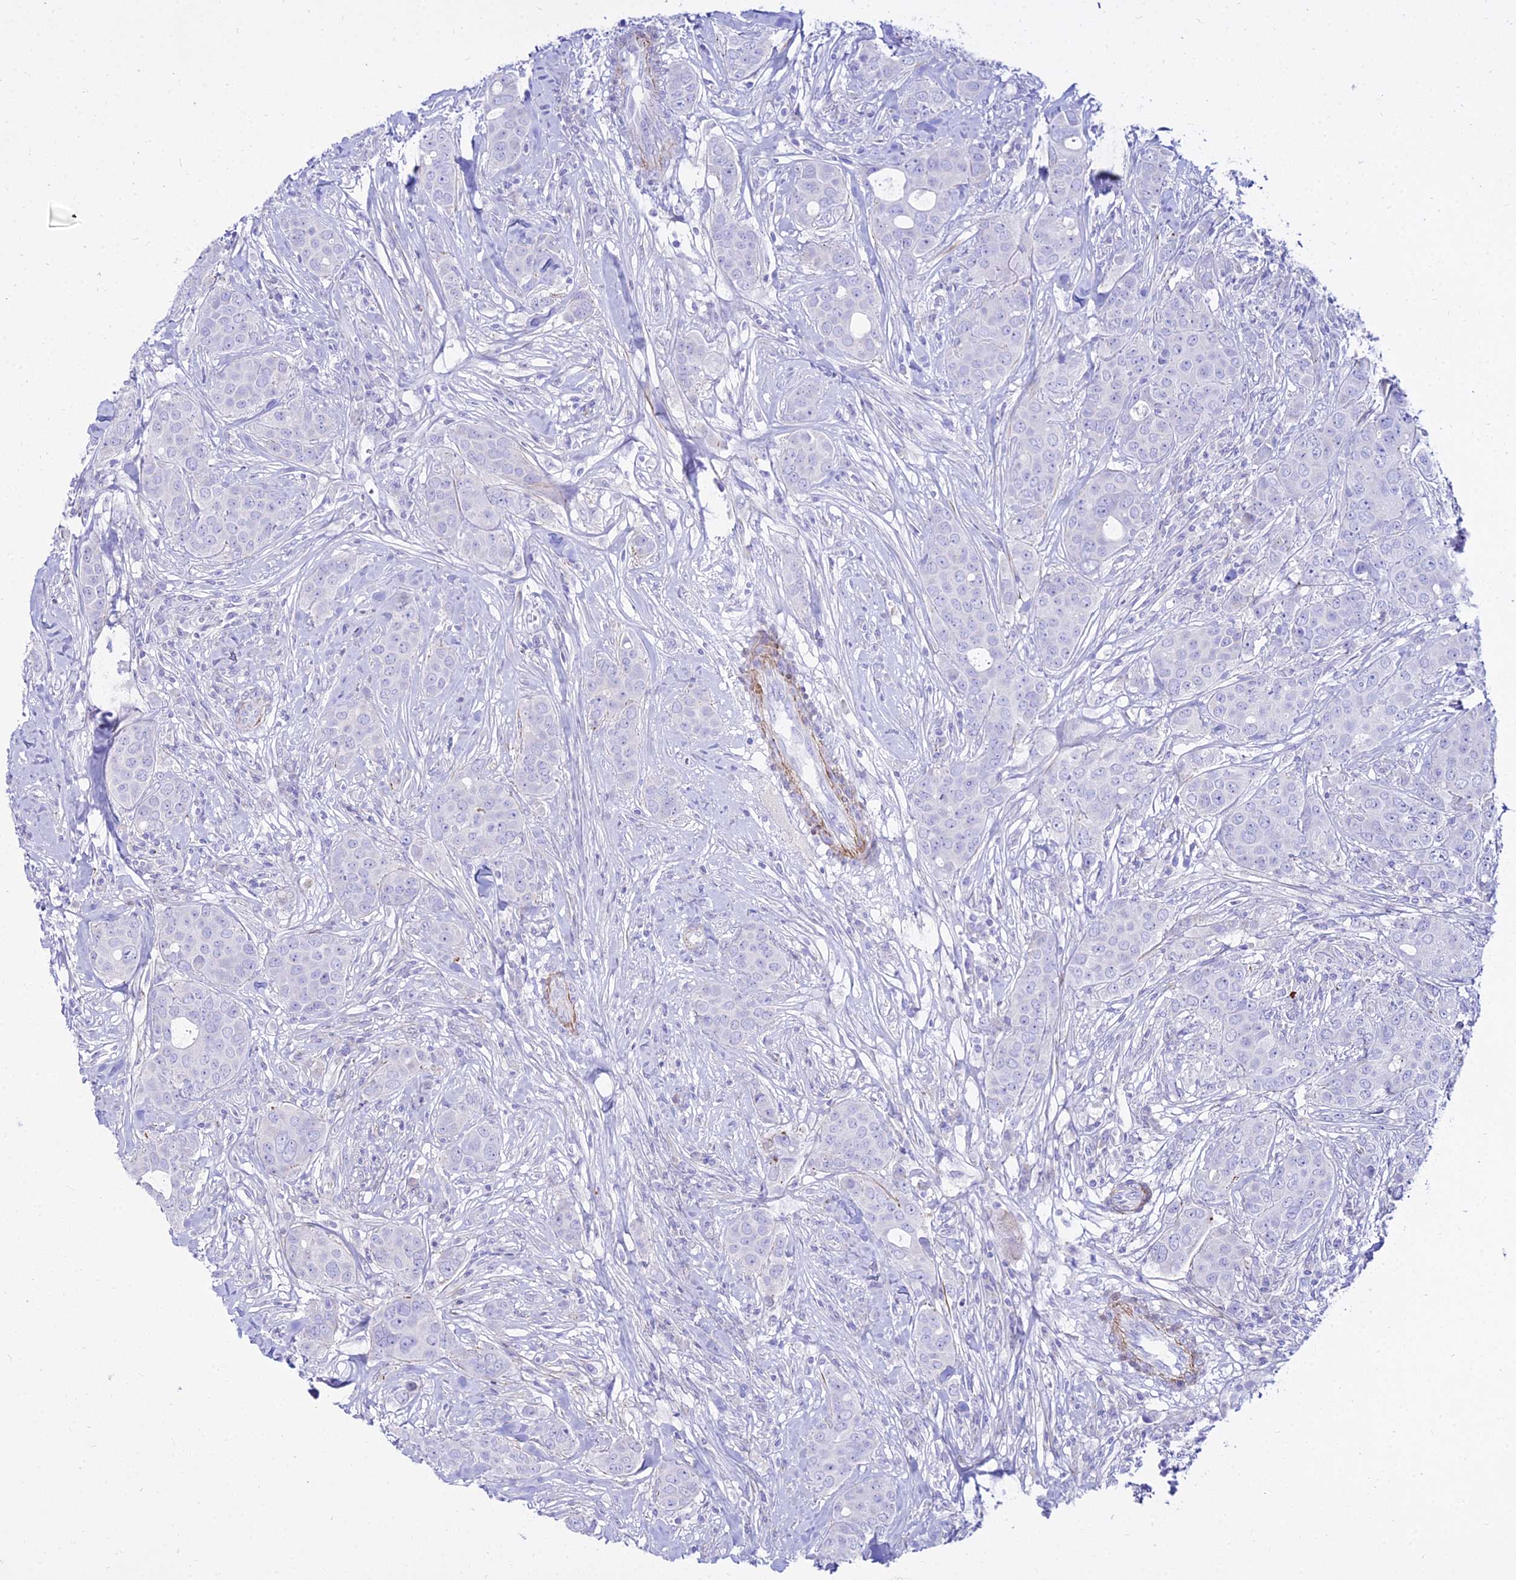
{"staining": {"intensity": "negative", "quantity": "none", "location": "none"}, "tissue": "breast cancer", "cell_type": "Tumor cells", "image_type": "cancer", "snomed": [{"axis": "morphology", "description": "Duct carcinoma"}, {"axis": "topography", "description": "Breast"}], "caption": "IHC of human breast cancer (infiltrating ductal carcinoma) displays no positivity in tumor cells.", "gene": "DLX1", "patient": {"sex": "female", "age": 43}}